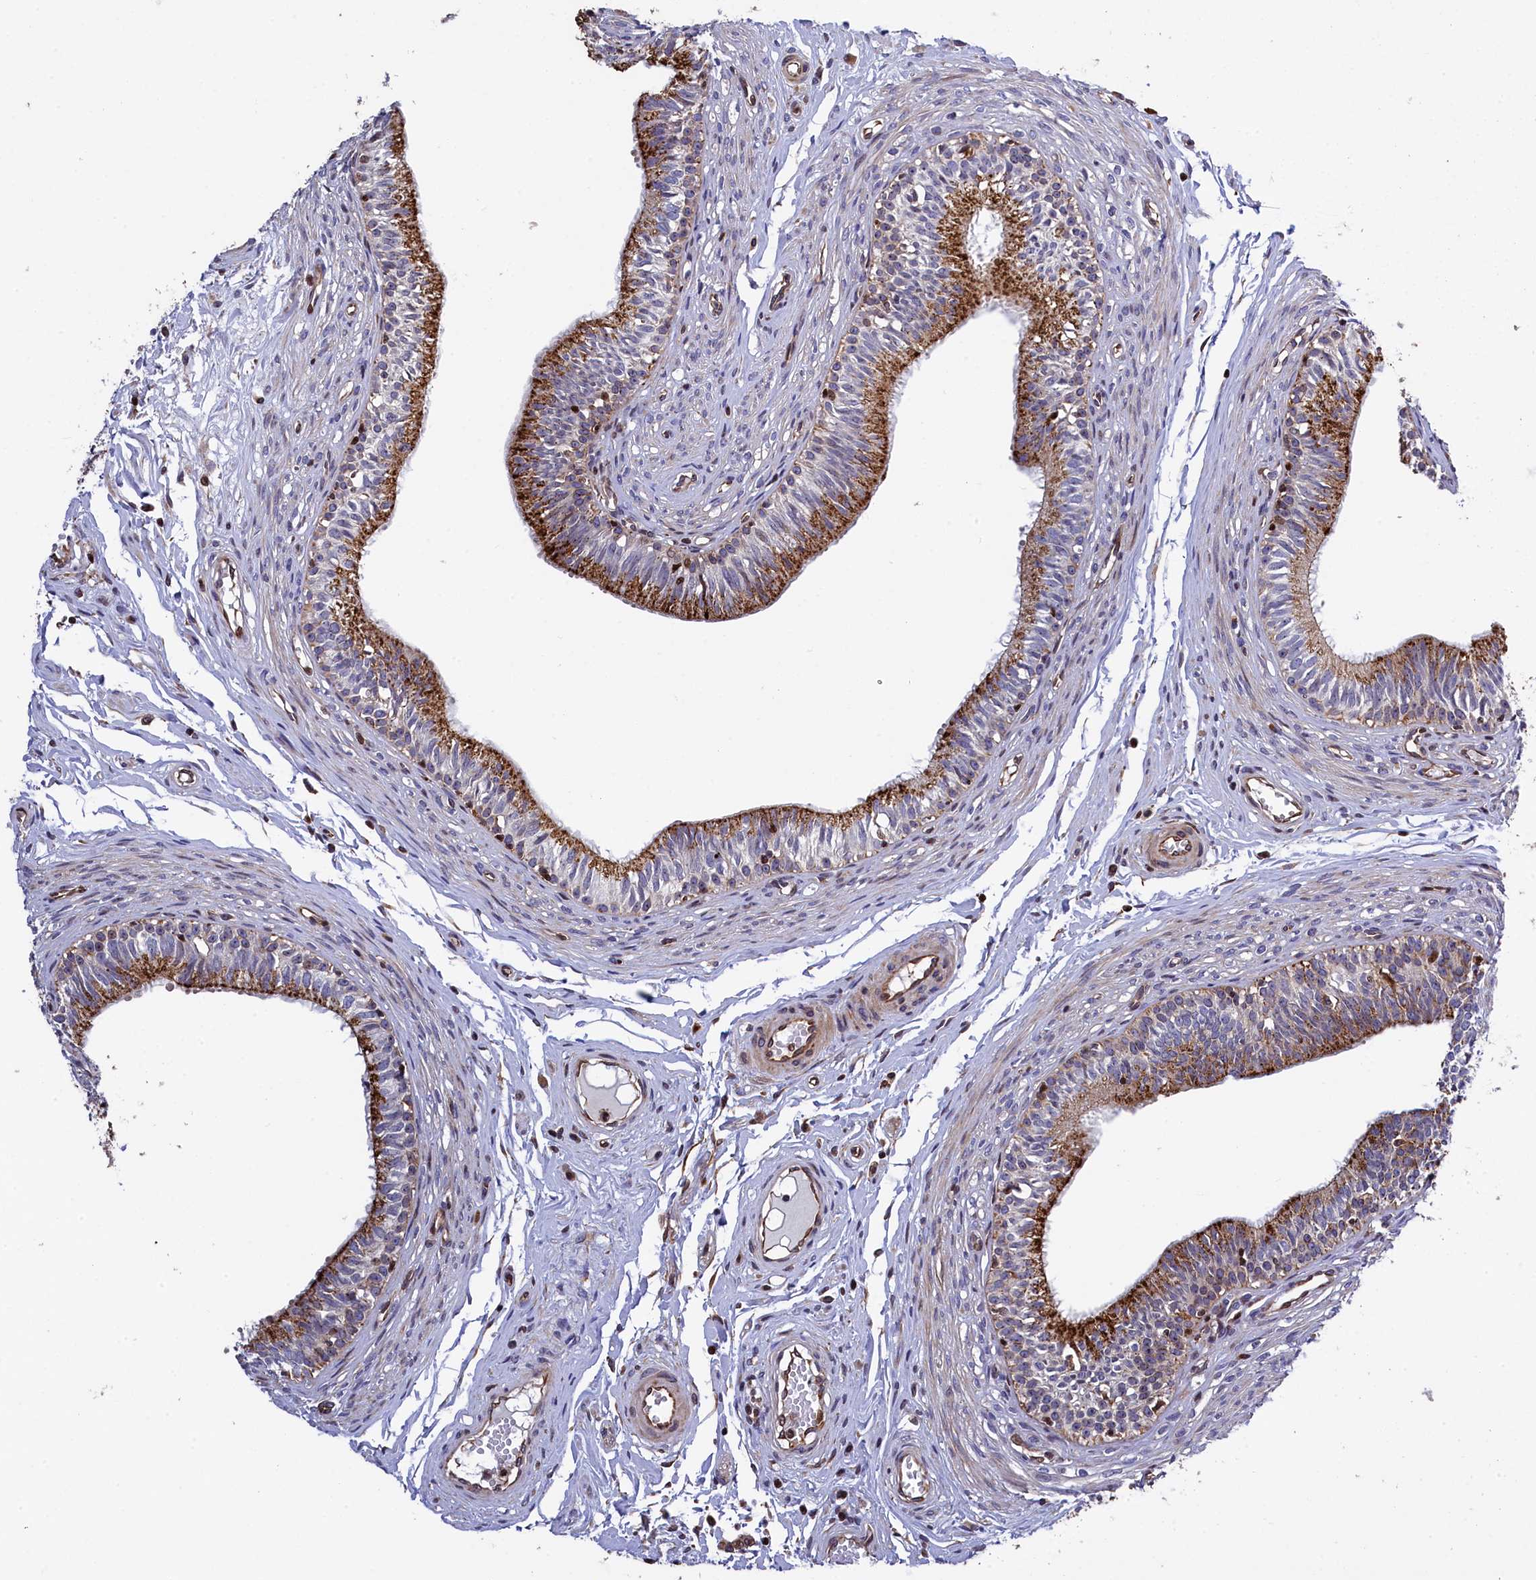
{"staining": {"intensity": "moderate", "quantity": "25%-75%", "location": "cytoplasmic/membranous"}, "tissue": "epididymis", "cell_type": "Glandular cells", "image_type": "normal", "snomed": [{"axis": "morphology", "description": "Normal tissue, NOS"}, {"axis": "topography", "description": "Epididymis, spermatic cord, NOS"}], "caption": "Protein expression analysis of normal human epididymis reveals moderate cytoplasmic/membranous staining in approximately 25%-75% of glandular cells.", "gene": "TGDS", "patient": {"sex": "male", "age": 22}}